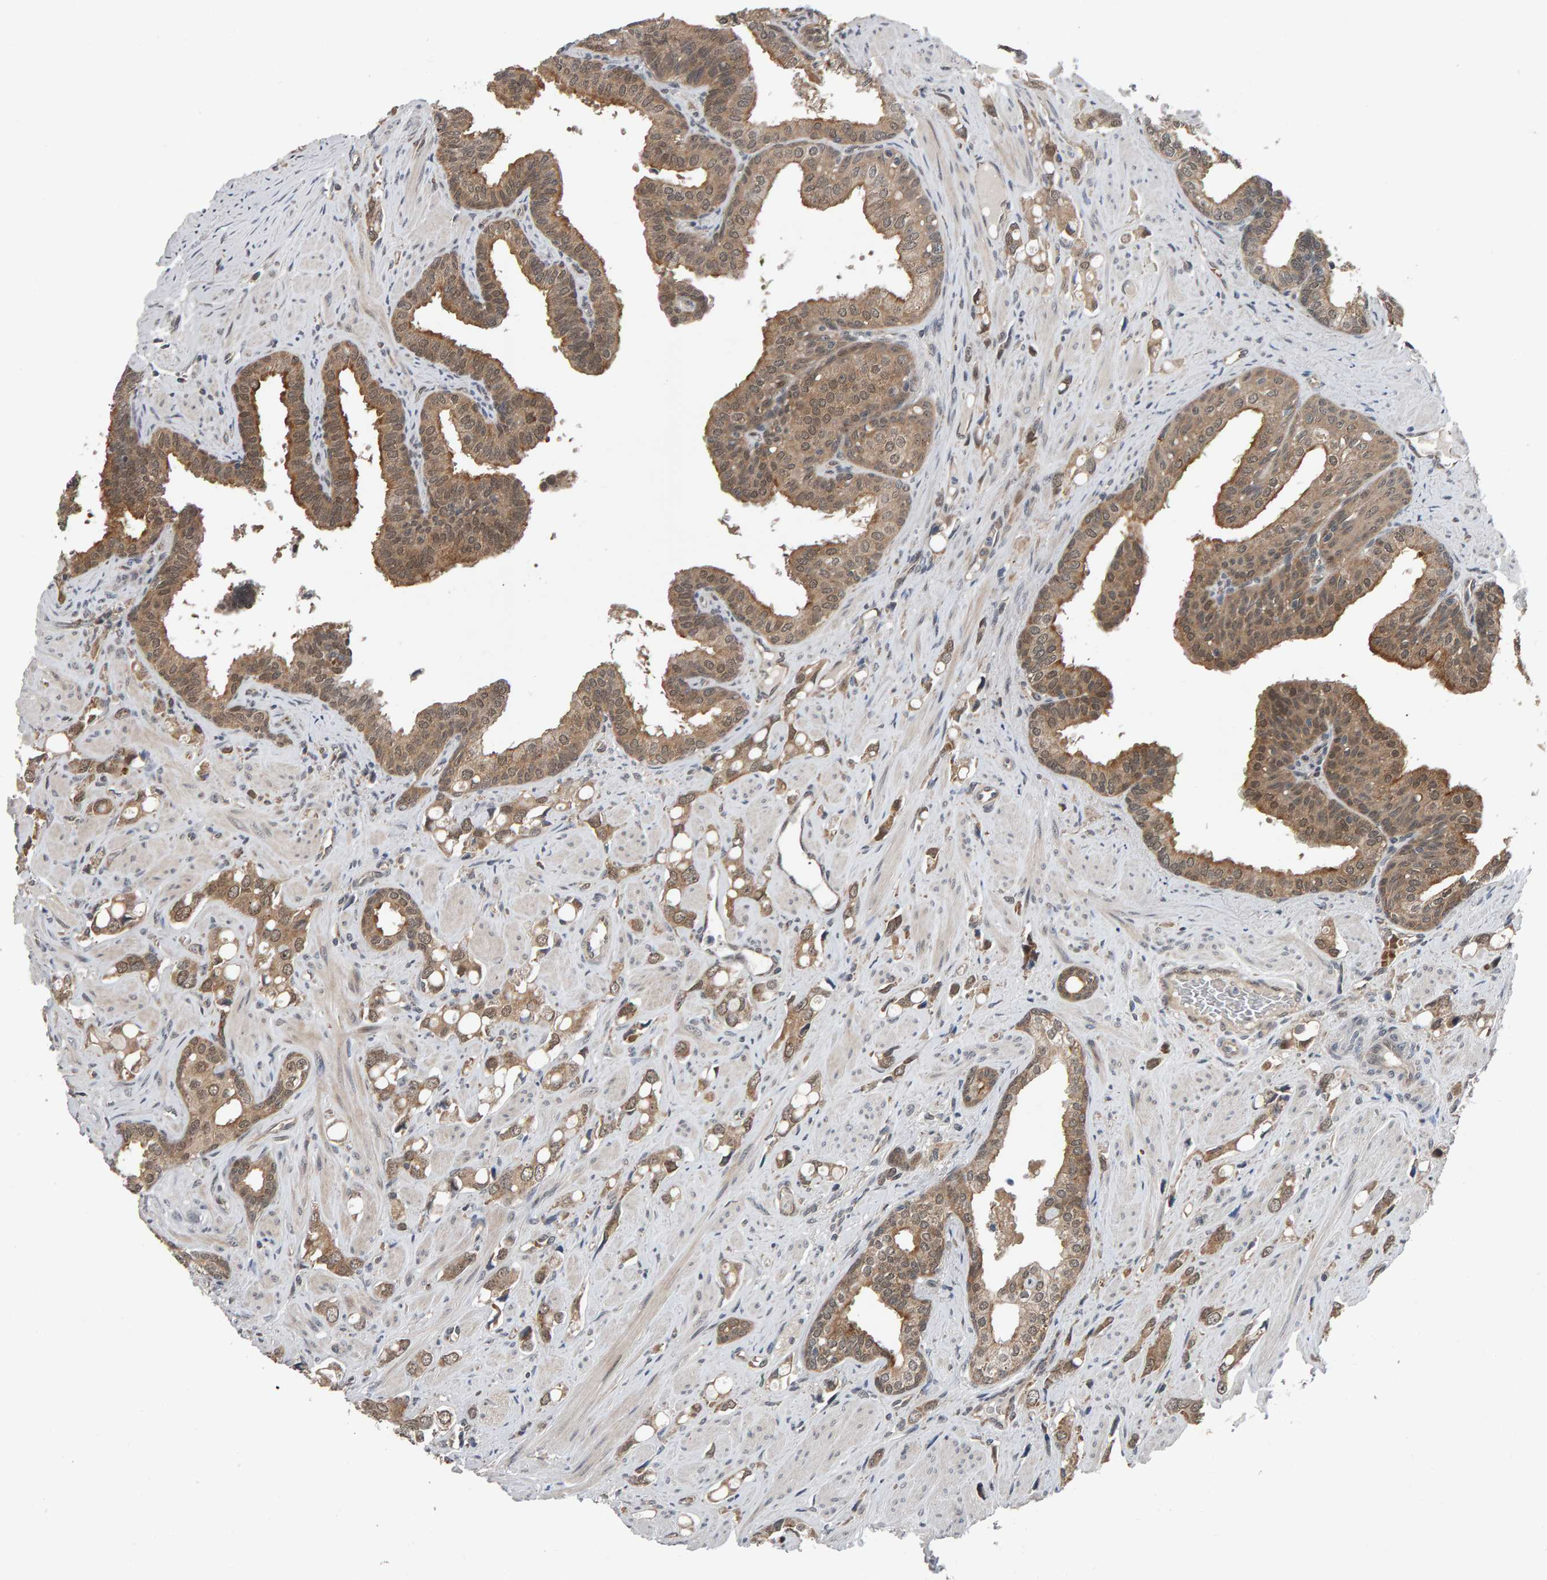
{"staining": {"intensity": "weak", "quantity": ">75%", "location": "cytoplasmic/membranous,nuclear"}, "tissue": "prostate cancer", "cell_type": "Tumor cells", "image_type": "cancer", "snomed": [{"axis": "morphology", "description": "Adenocarcinoma, High grade"}, {"axis": "topography", "description": "Prostate"}], "caption": "Prostate cancer (adenocarcinoma (high-grade)) stained with DAB immunohistochemistry (IHC) demonstrates low levels of weak cytoplasmic/membranous and nuclear expression in approximately >75% of tumor cells.", "gene": "COASY", "patient": {"sex": "male", "age": 52}}